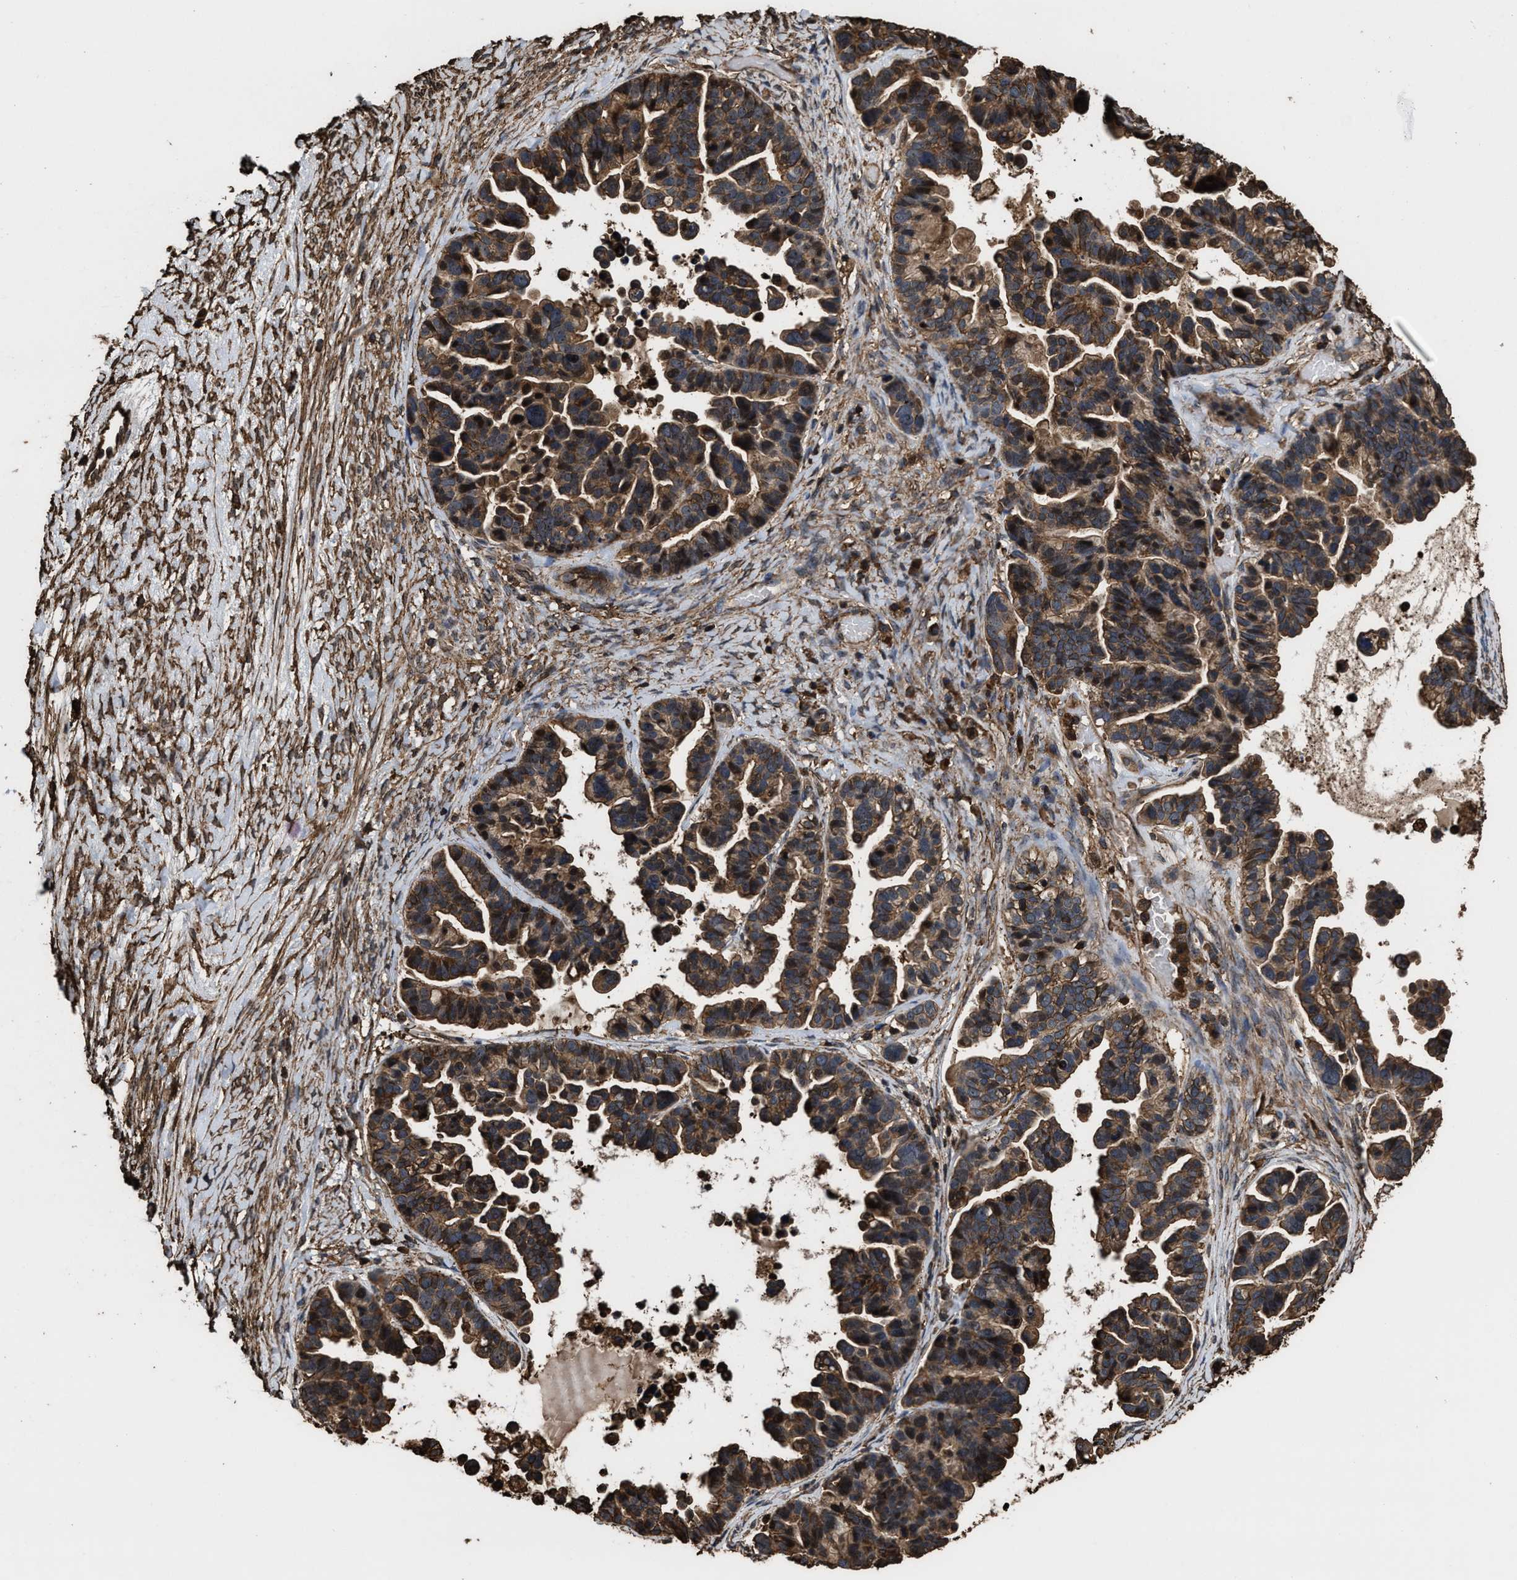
{"staining": {"intensity": "moderate", "quantity": ">75%", "location": "cytoplasmic/membranous"}, "tissue": "ovarian cancer", "cell_type": "Tumor cells", "image_type": "cancer", "snomed": [{"axis": "morphology", "description": "Cystadenocarcinoma, serous, NOS"}, {"axis": "topography", "description": "Ovary"}], "caption": "There is medium levels of moderate cytoplasmic/membranous staining in tumor cells of ovarian cancer, as demonstrated by immunohistochemical staining (brown color).", "gene": "KBTBD2", "patient": {"sex": "female", "age": 56}}